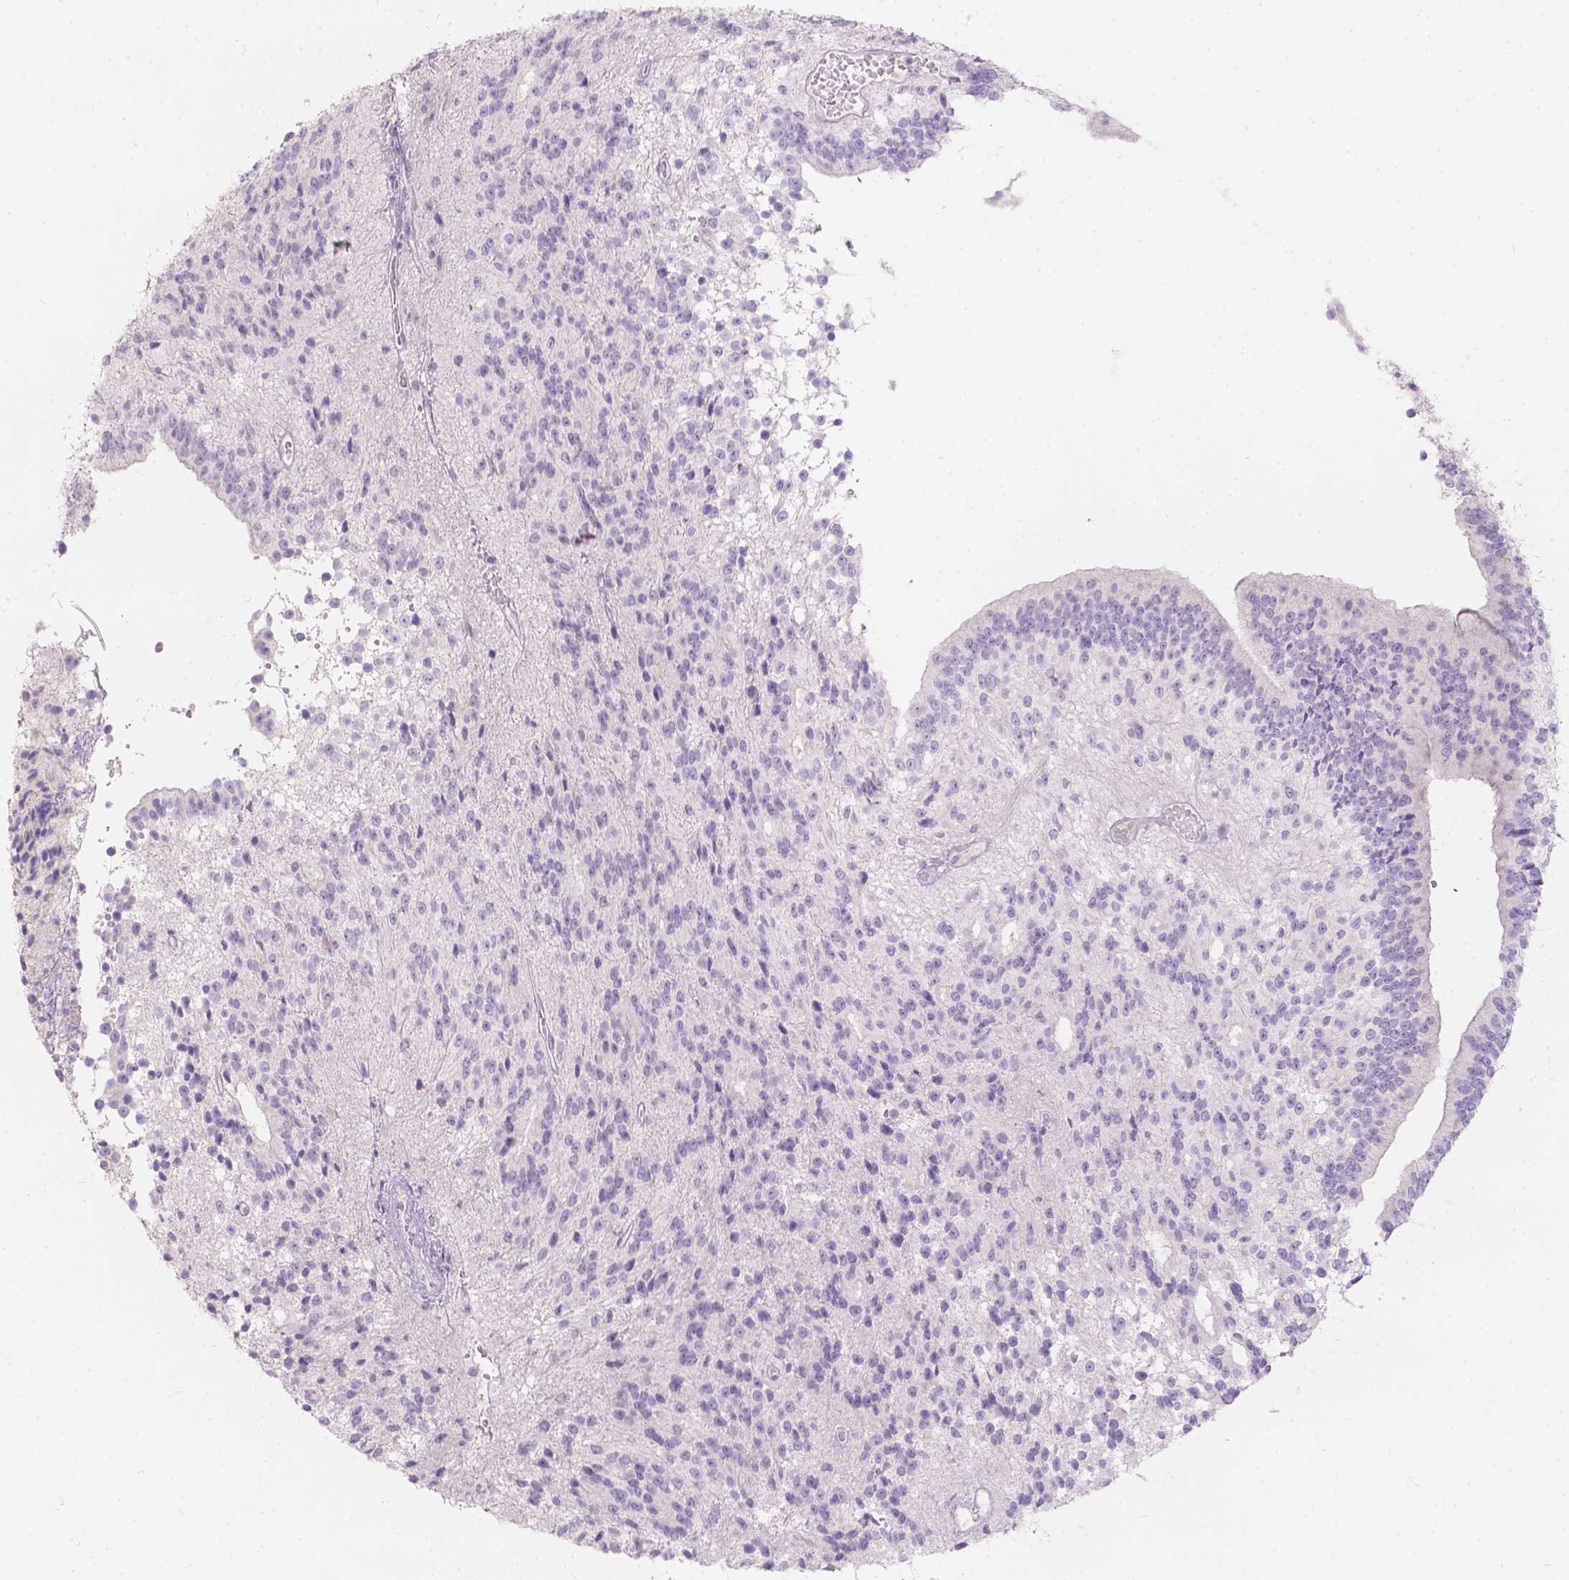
{"staining": {"intensity": "negative", "quantity": "none", "location": "none"}, "tissue": "glioma", "cell_type": "Tumor cells", "image_type": "cancer", "snomed": [{"axis": "morphology", "description": "Glioma, malignant, Low grade"}, {"axis": "topography", "description": "Brain"}], "caption": "Immunohistochemistry image of human glioma stained for a protein (brown), which exhibits no expression in tumor cells. The staining was performed using DAB to visualize the protein expression in brown, while the nuclei were stained in blue with hematoxylin (Magnification: 20x).", "gene": "HTN3", "patient": {"sex": "male", "age": 31}}